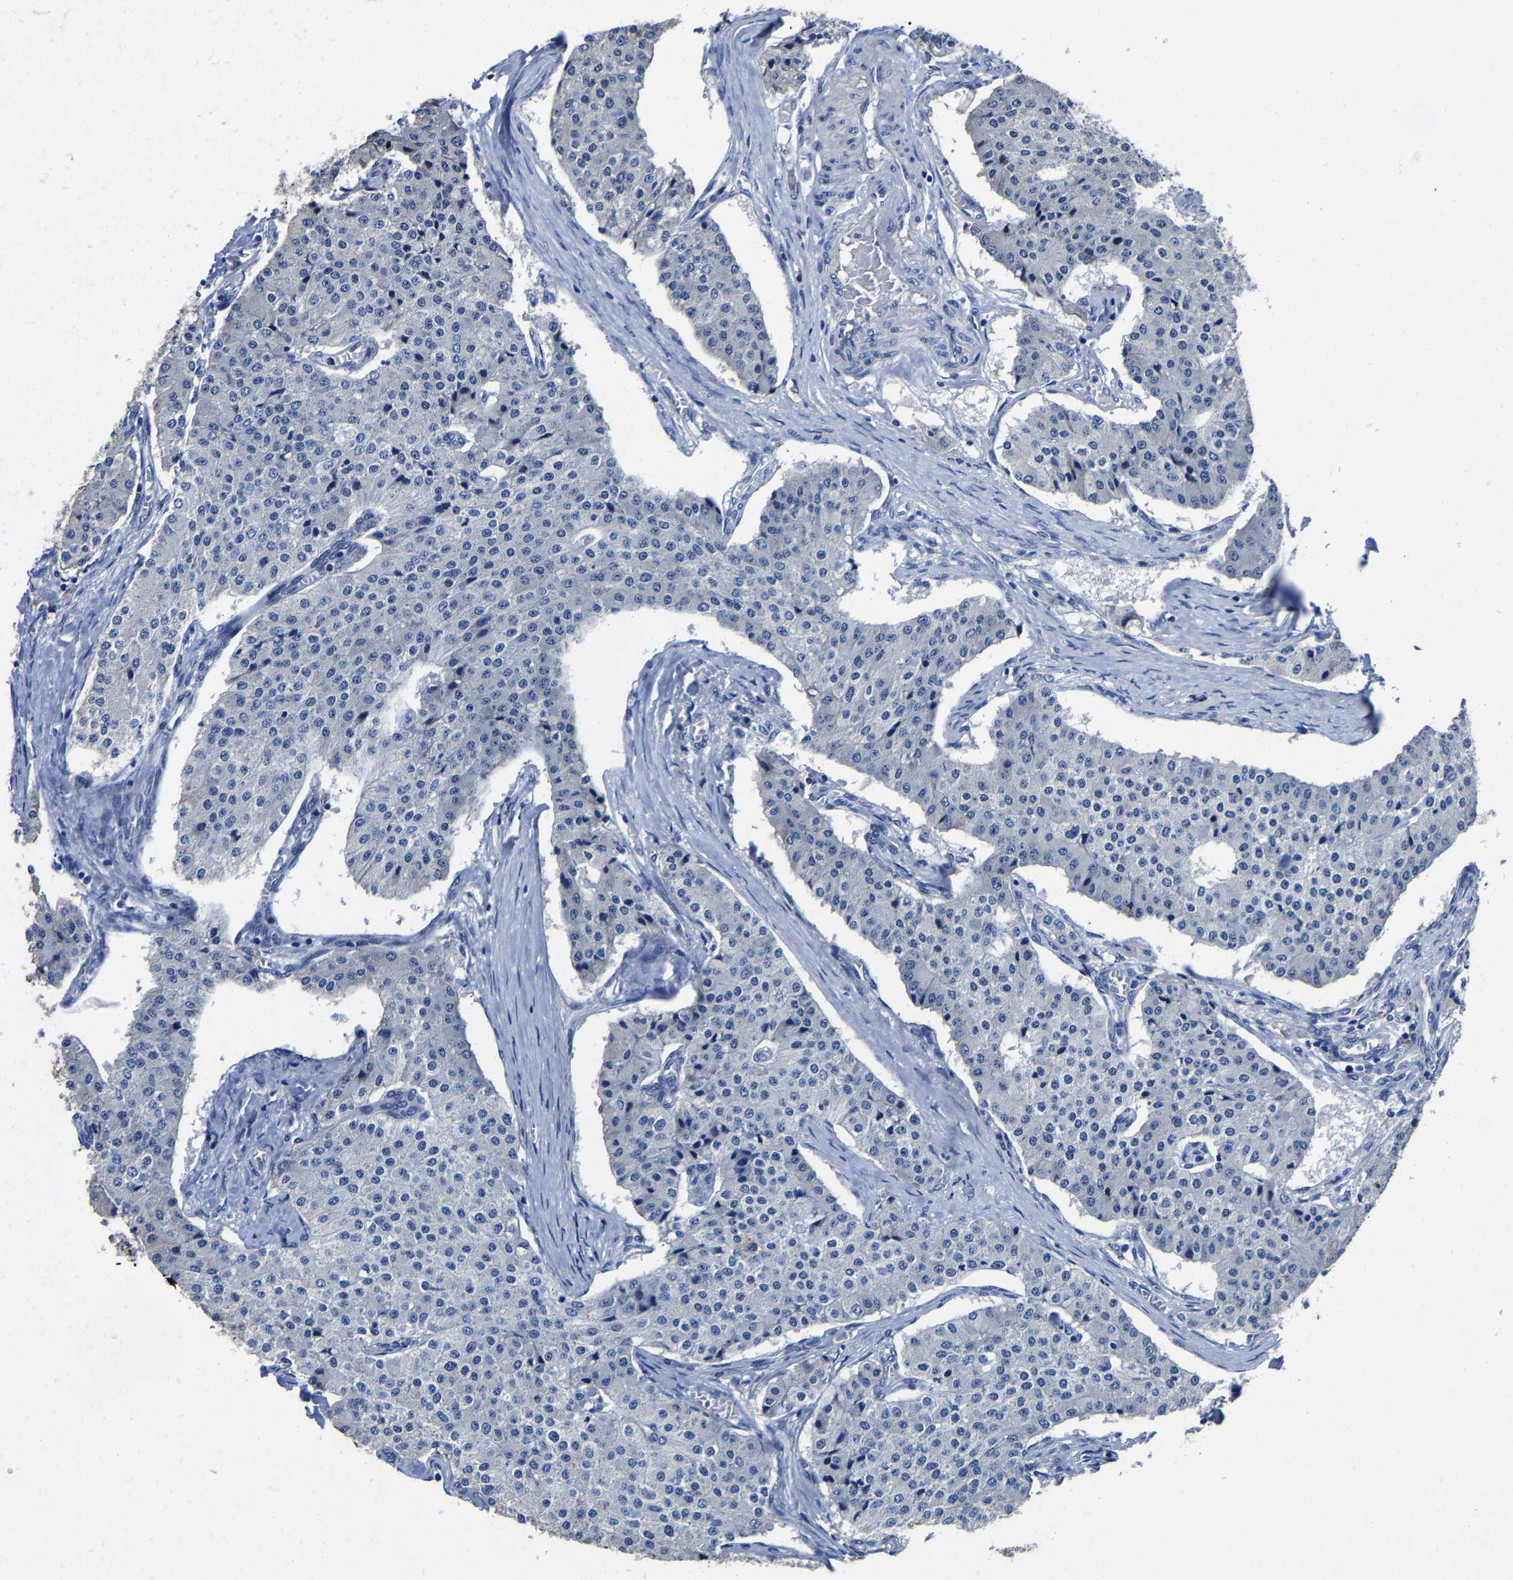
{"staining": {"intensity": "negative", "quantity": "none", "location": "none"}, "tissue": "carcinoid", "cell_type": "Tumor cells", "image_type": "cancer", "snomed": [{"axis": "morphology", "description": "Carcinoid, malignant, NOS"}, {"axis": "topography", "description": "Colon"}], "caption": "Histopathology image shows no protein expression in tumor cells of carcinoid (malignant) tissue.", "gene": "SRPK2", "patient": {"sex": "female", "age": 52}}